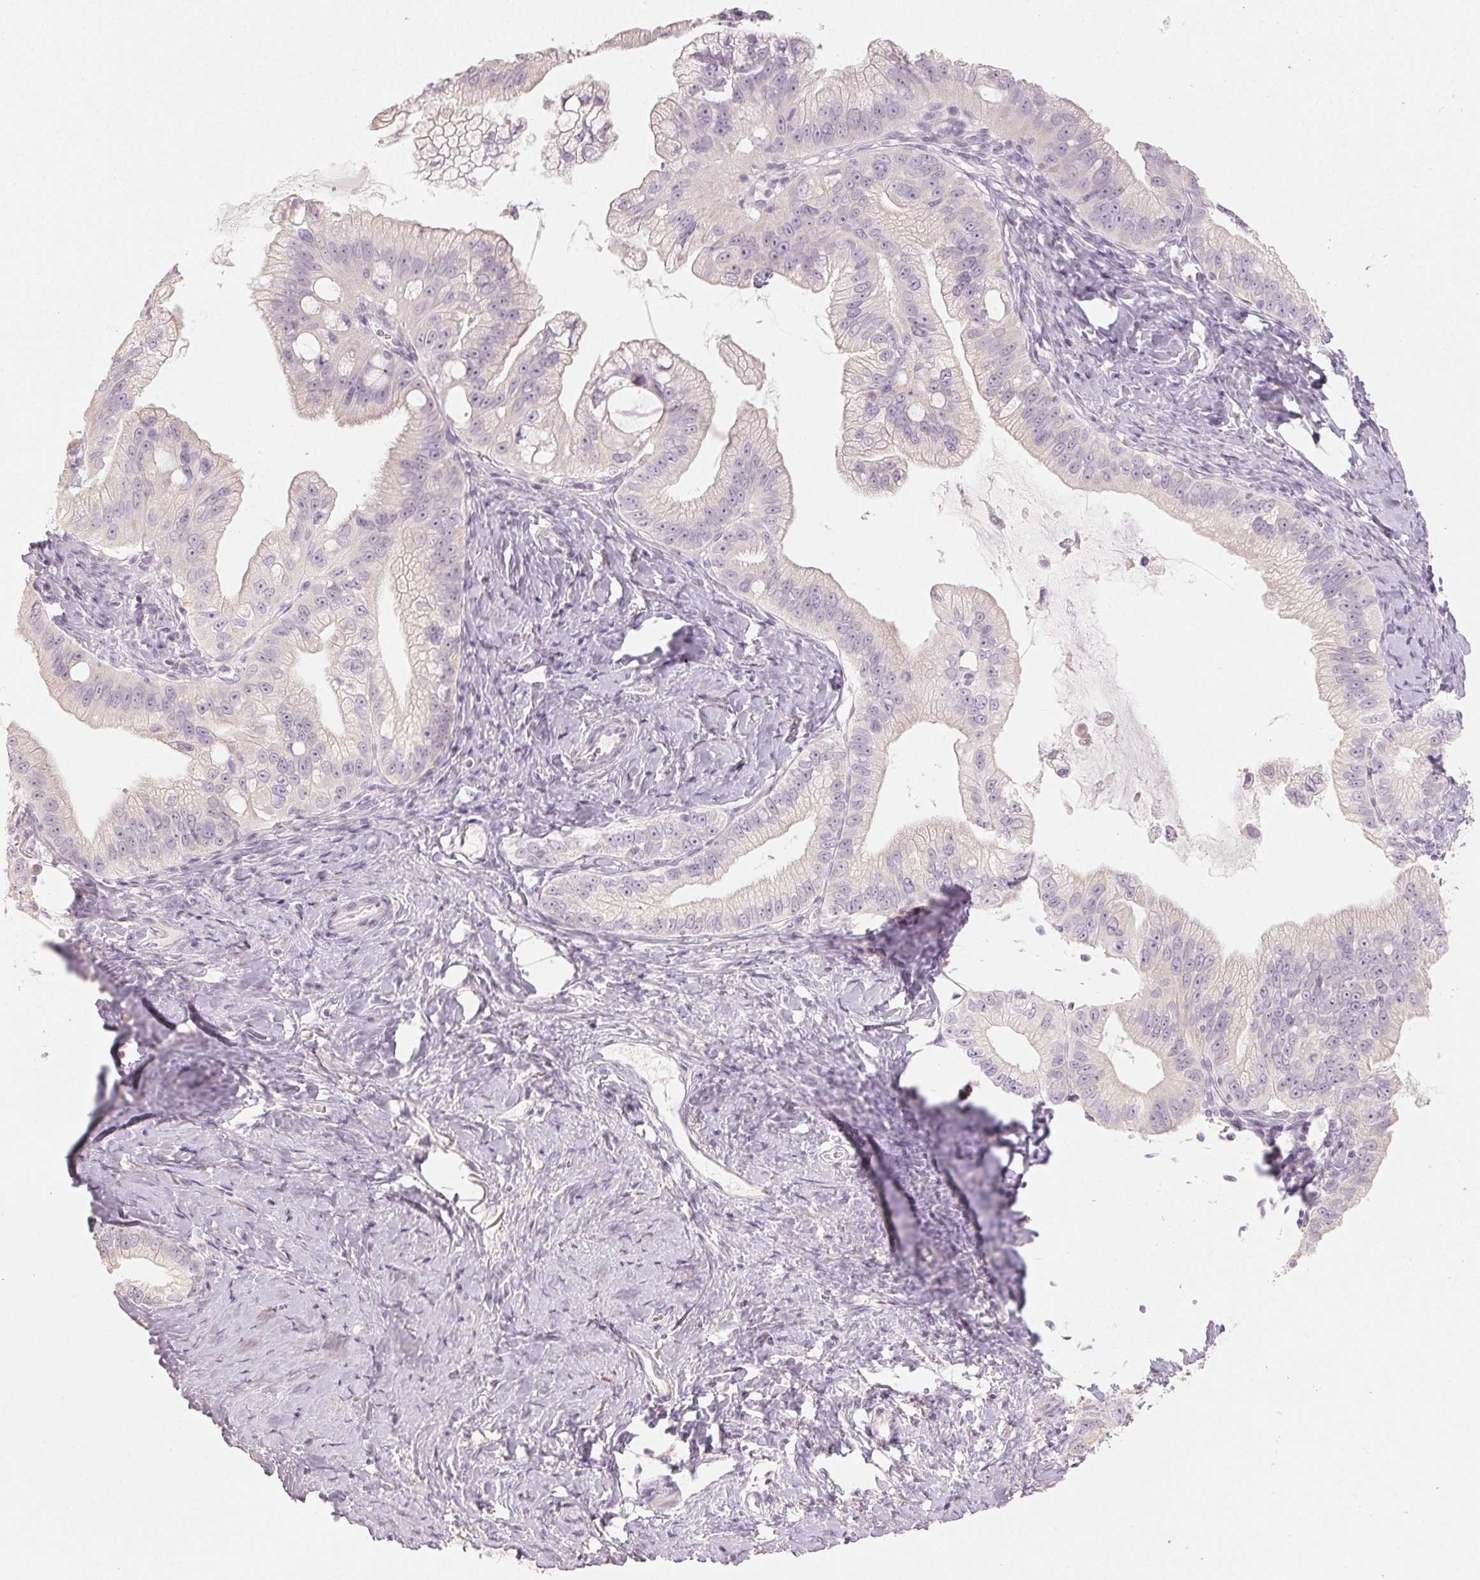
{"staining": {"intensity": "negative", "quantity": "none", "location": "none"}, "tissue": "pancreatic cancer", "cell_type": "Tumor cells", "image_type": "cancer", "snomed": [{"axis": "morphology", "description": "Adenocarcinoma, NOS"}, {"axis": "topography", "description": "Pancreas"}], "caption": "Protein analysis of pancreatic cancer (adenocarcinoma) shows no significant expression in tumor cells.", "gene": "LVRN", "patient": {"sex": "male", "age": 70}}